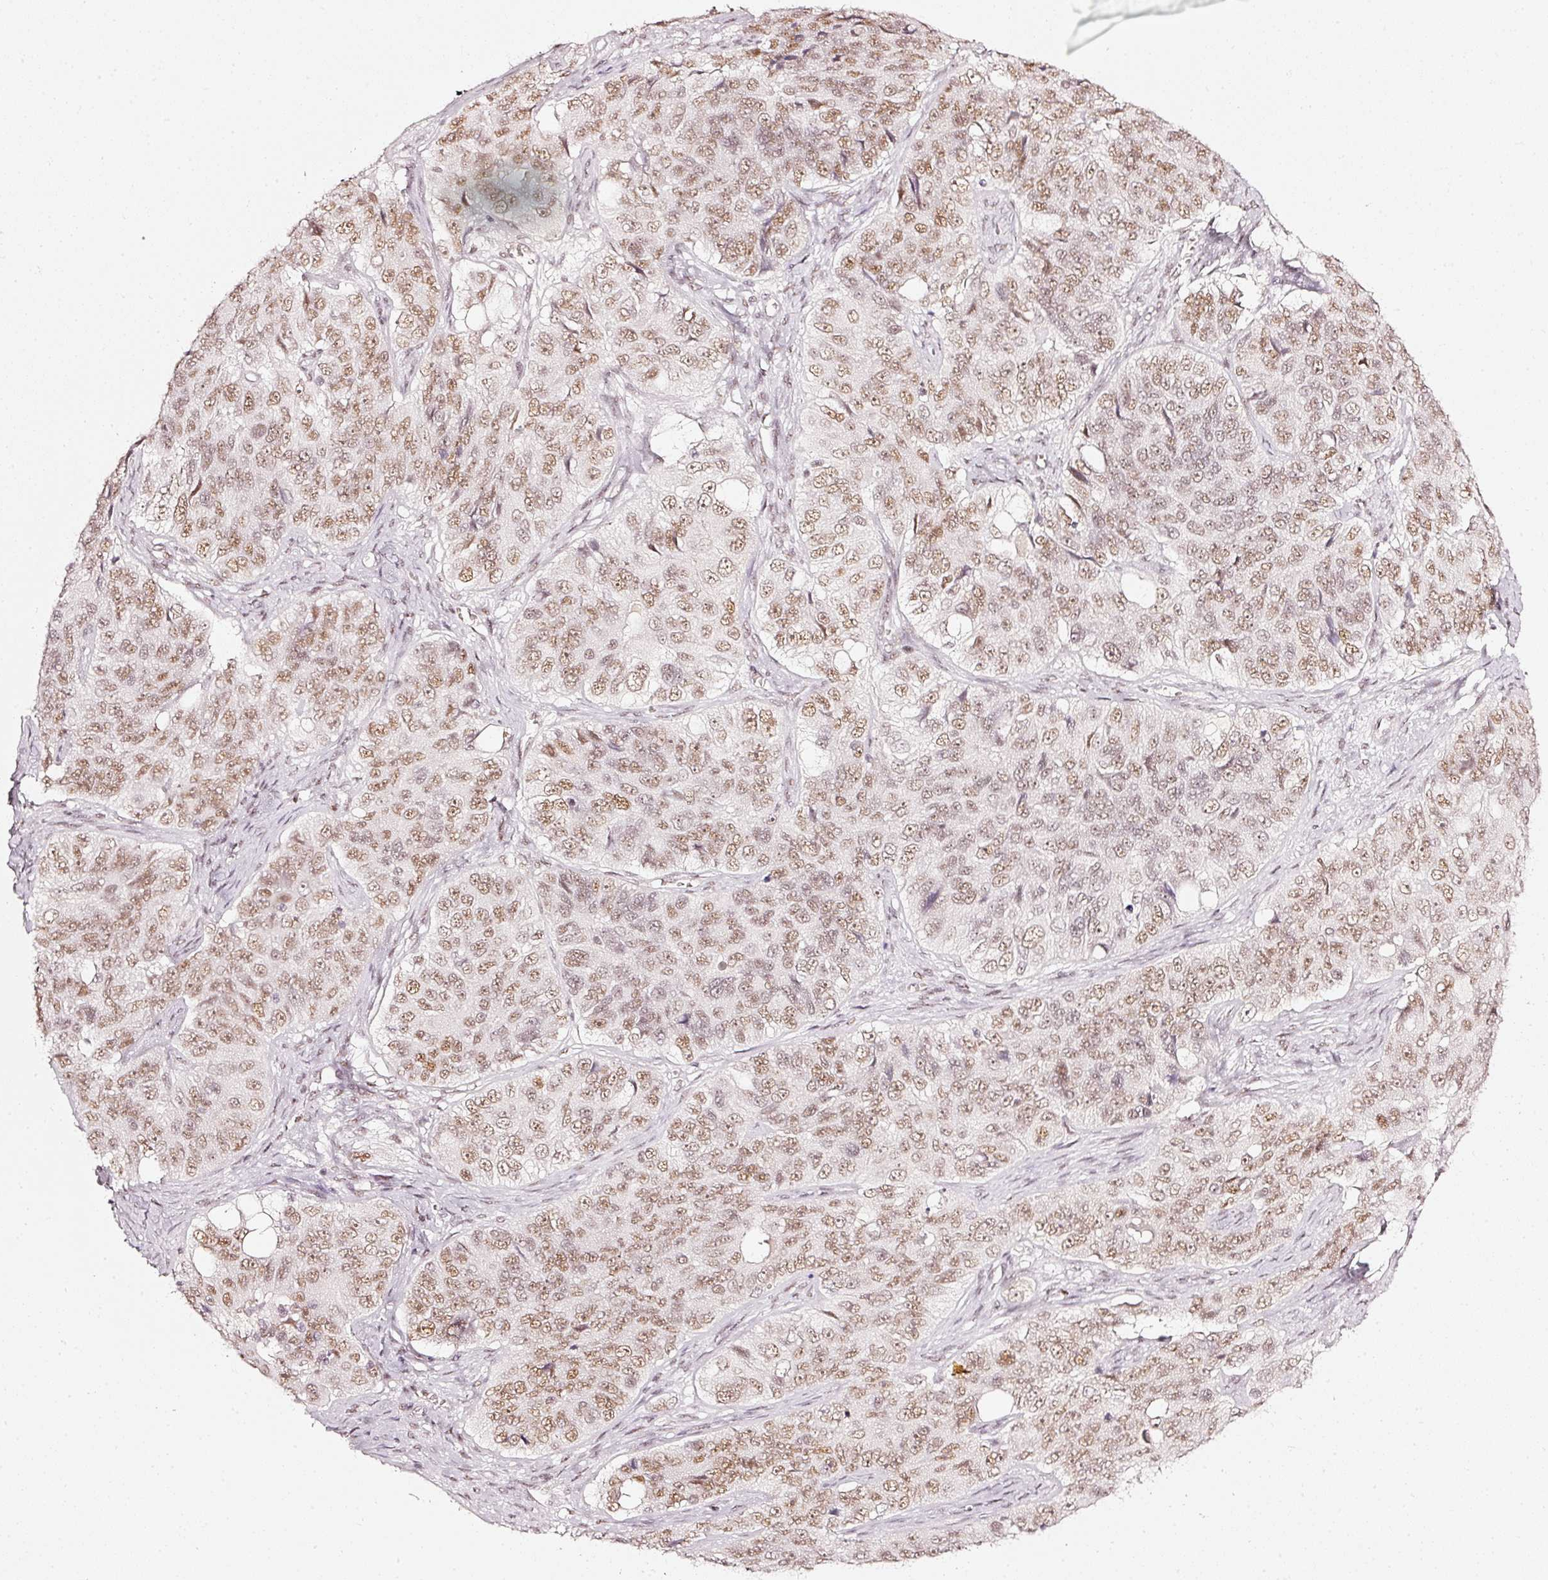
{"staining": {"intensity": "moderate", "quantity": ">75%", "location": "nuclear"}, "tissue": "ovarian cancer", "cell_type": "Tumor cells", "image_type": "cancer", "snomed": [{"axis": "morphology", "description": "Carcinoma, endometroid"}, {"axis": "topography", "description": "Ovary"}], "caption": "The micrograph reveals staining of endometroid carcinoma (ovarian), revealing moderate nuclear protein expression (brown color) within tumor cells.", "gene": "PPP1R10", "patient": {"sex": "female", "age": 51}}